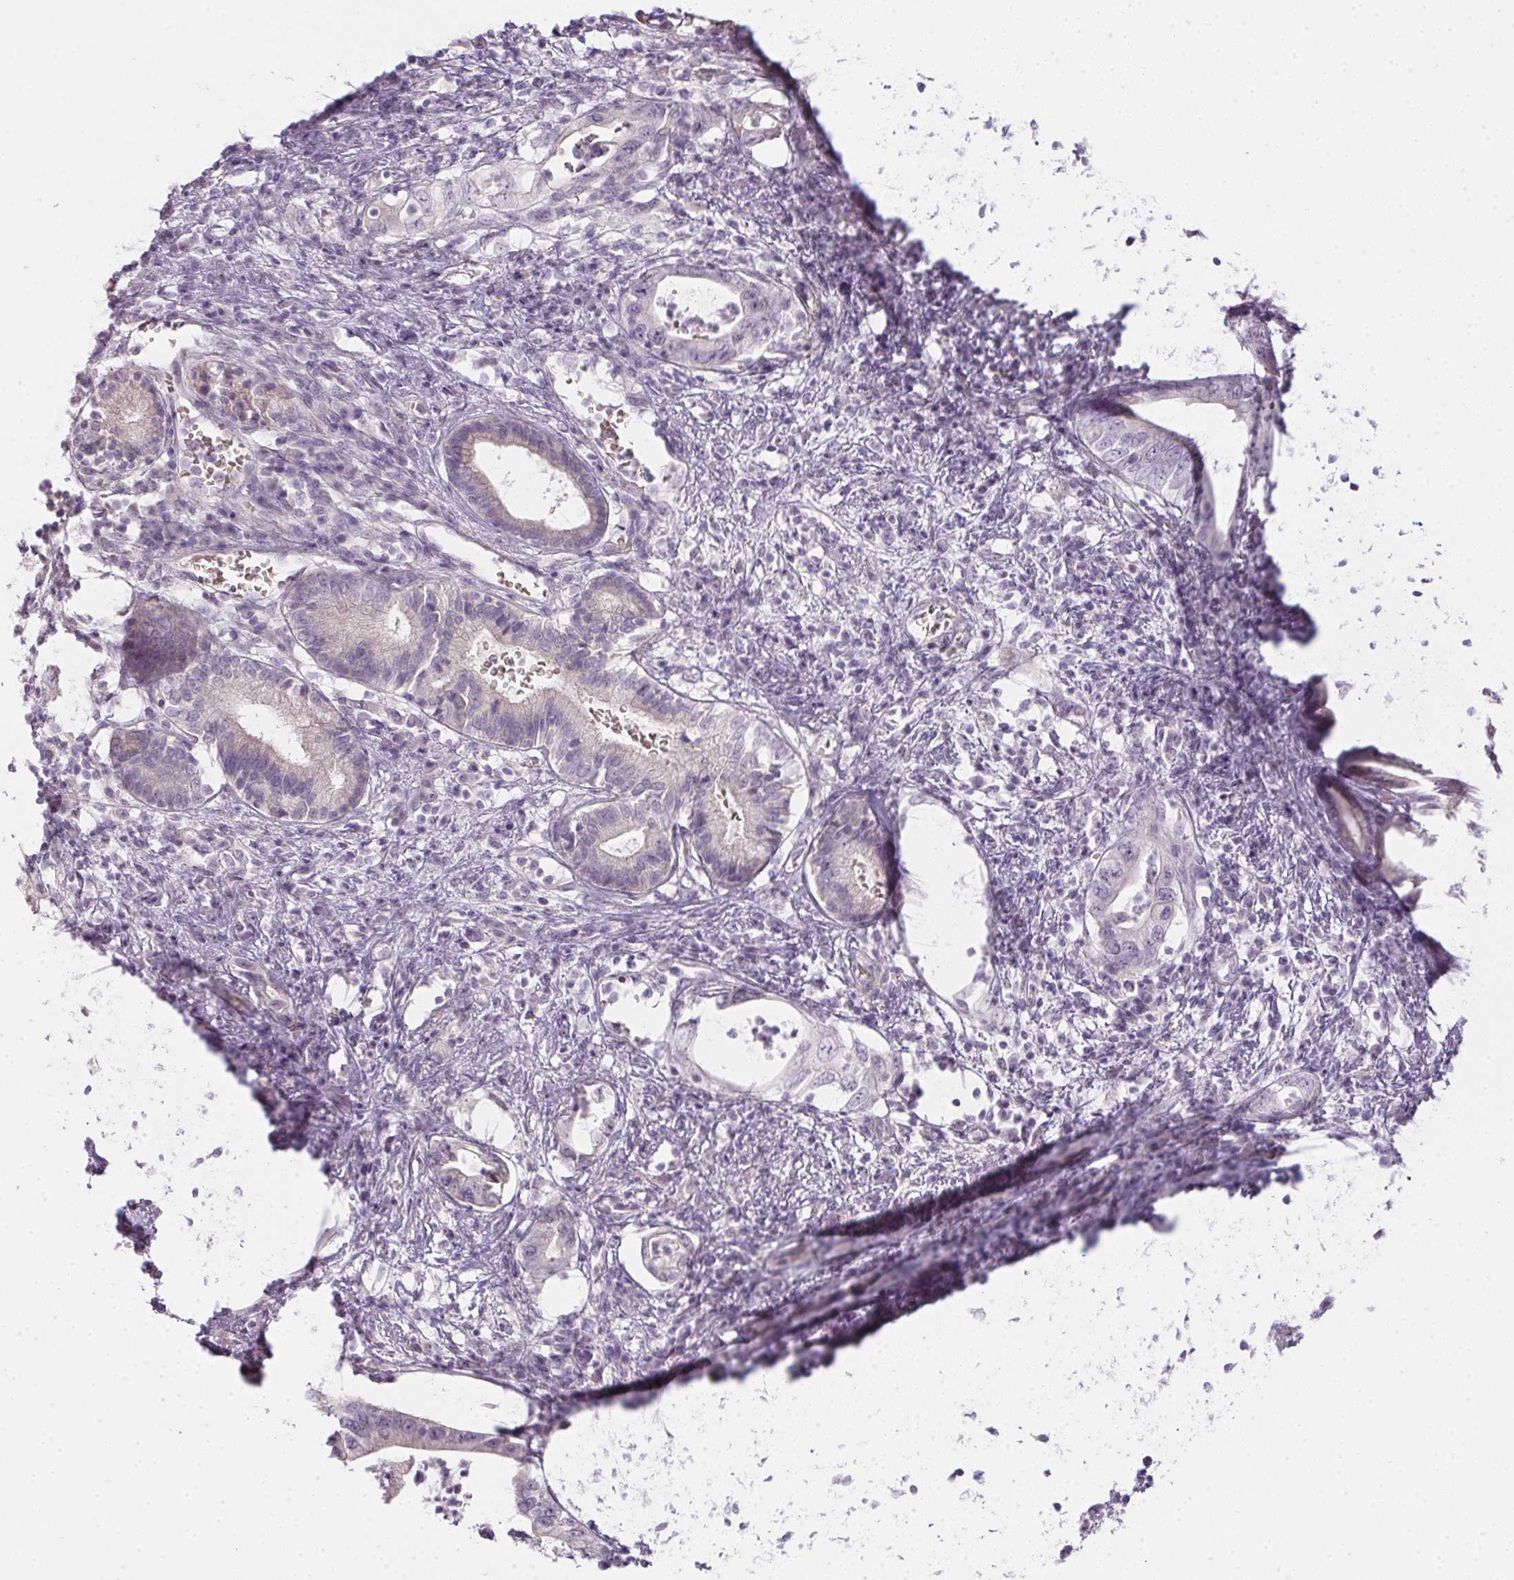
{"staining": {"intensity": "negative", "quantity": "none", "location": "none"}, "tissue": "pancreatic cancer", "cell_type": "Tumor cells", "image_type": "cancer", "snomed": [{"axis": "morphology", "description": "Adenocarcinoma, NOS"}, {"axis": "topography", "description": "Pancreas"}], "caption": "Immunohistochemistry (IHC) photomicrograph of neoplastic tissue: pancreatic cancer (adenocarcinoma) stained with DAB exhibits no significant protein positivity in tumor cells.", "gene": "CTCFL", "patient": {"sex": "female", "age": 72}}